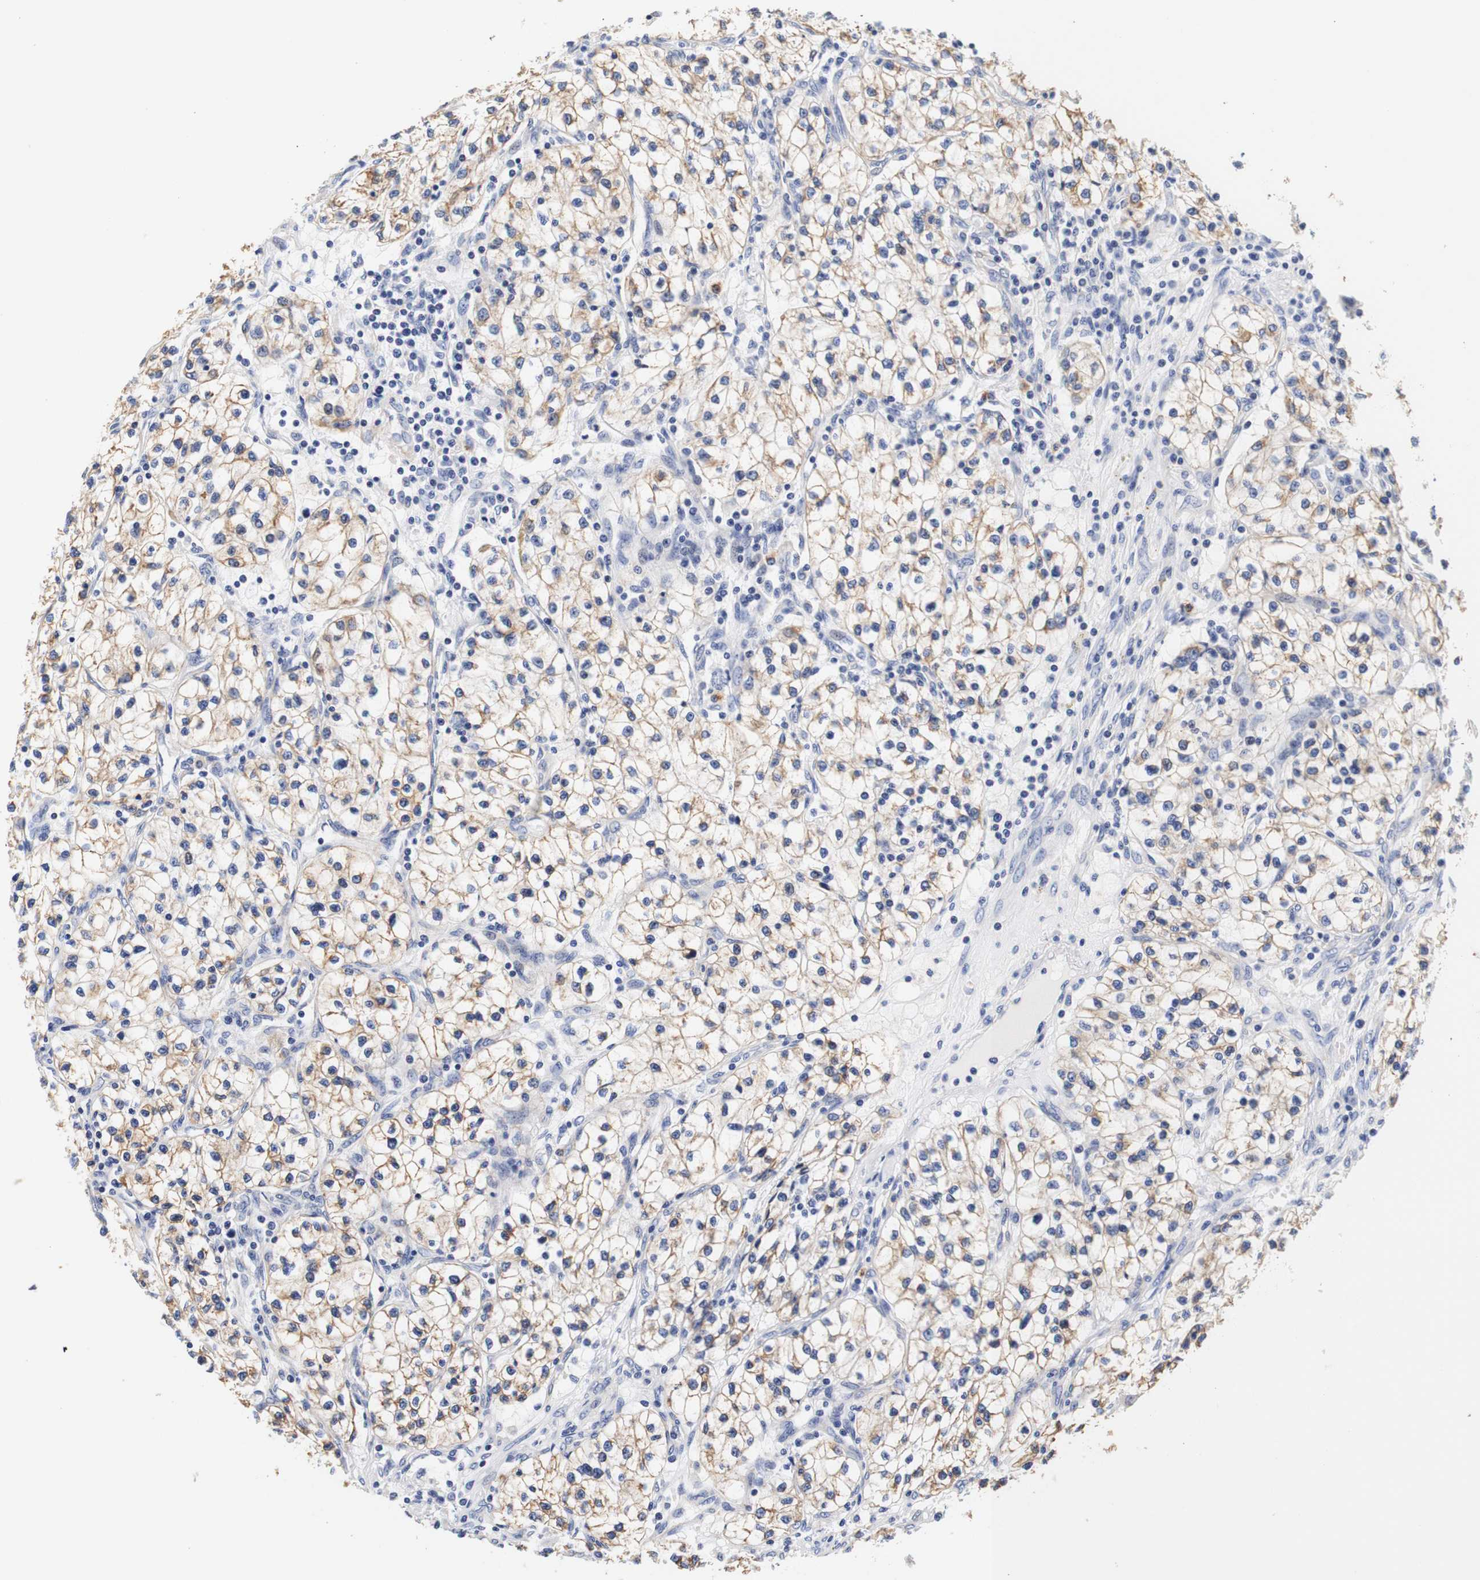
{"staining": {"intensity": "weak", "quantity": ">75%", "location": "cytoplasmic/membranous"}, "tissue": "renal cancer", "cell_type": "Tumor cells", "image_type": "cancer", "snomed": [{"axis": "morphology", "description": "Adenocarcinoma, NOS"}, {"axis": "topography", "description": "Kidney"}], "caption": "Adenocarcinoma (renal) was stained to show a protein in brown. There is low levels of weak cytoplasmic/membranous positivity in approximately >75% of tumor cells. The protein of interest is shown in brown color, while the nuclei are stained blue.", "gene": "CAMK4", "patient": {"sex": "female", "age": 57}}